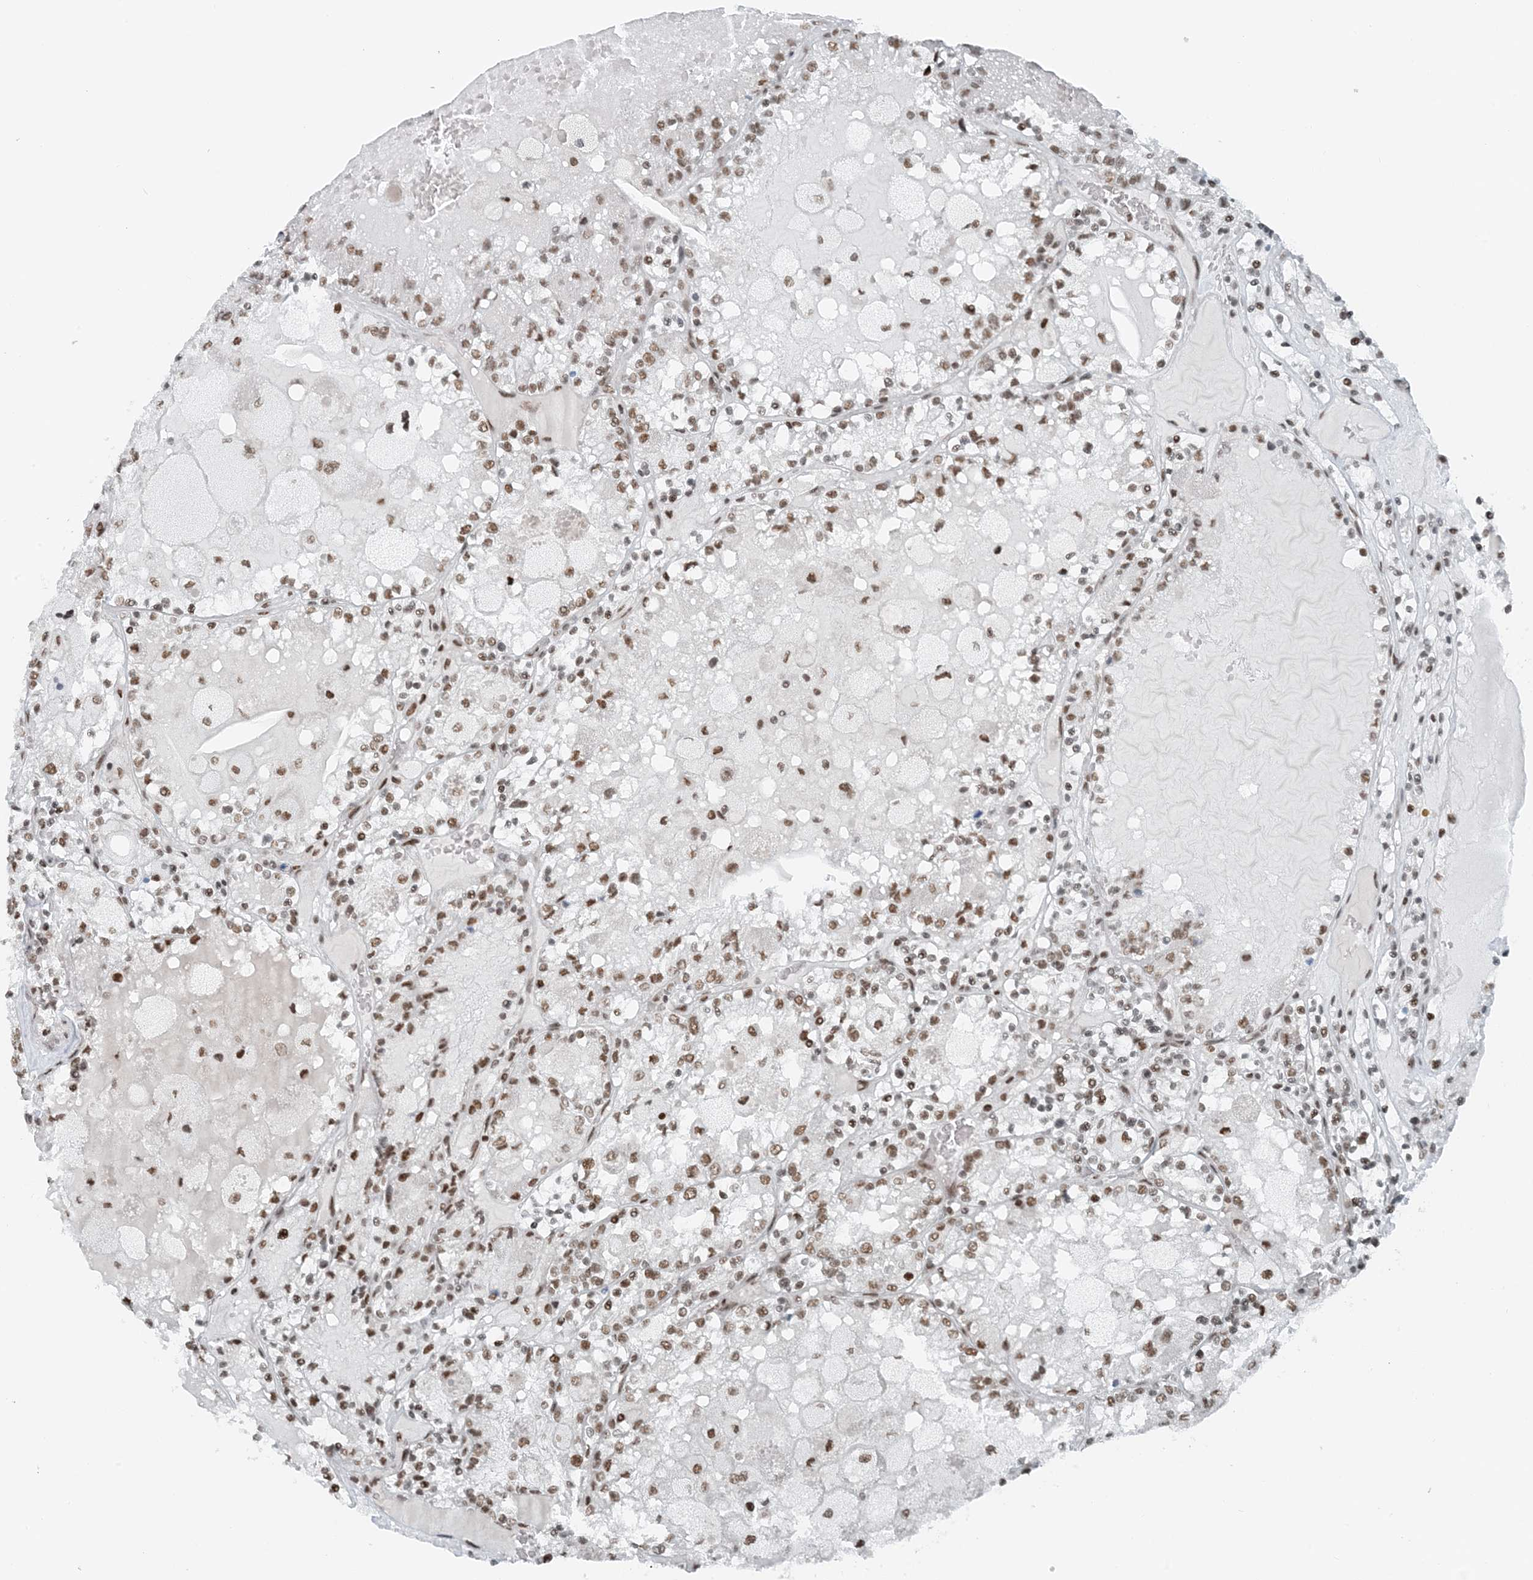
{"staining": {"intensity": "moderate", "quantity": ">75%", "location": "nuclear"}, "tissue": "renal cancer", "cell_type": "Tumor cells", "image_type": "cancer", "snomed": [{"axis": "morphology", "description": "Adenocarcinoma, NOS"}, {"axis": "topography", "description": "Kidney"}], "caption": "Immunohistochemistry (IHC) (DAB (3,3'-diaminobenzidine)) staining of human renal cancer reveals moderate nuclear protein staining in about >75% of tumor cells. (IHC, brightfield microscopy, high magnification).", "gene": "ZNF500", "patient": {"sex": "female", "age": 56}}